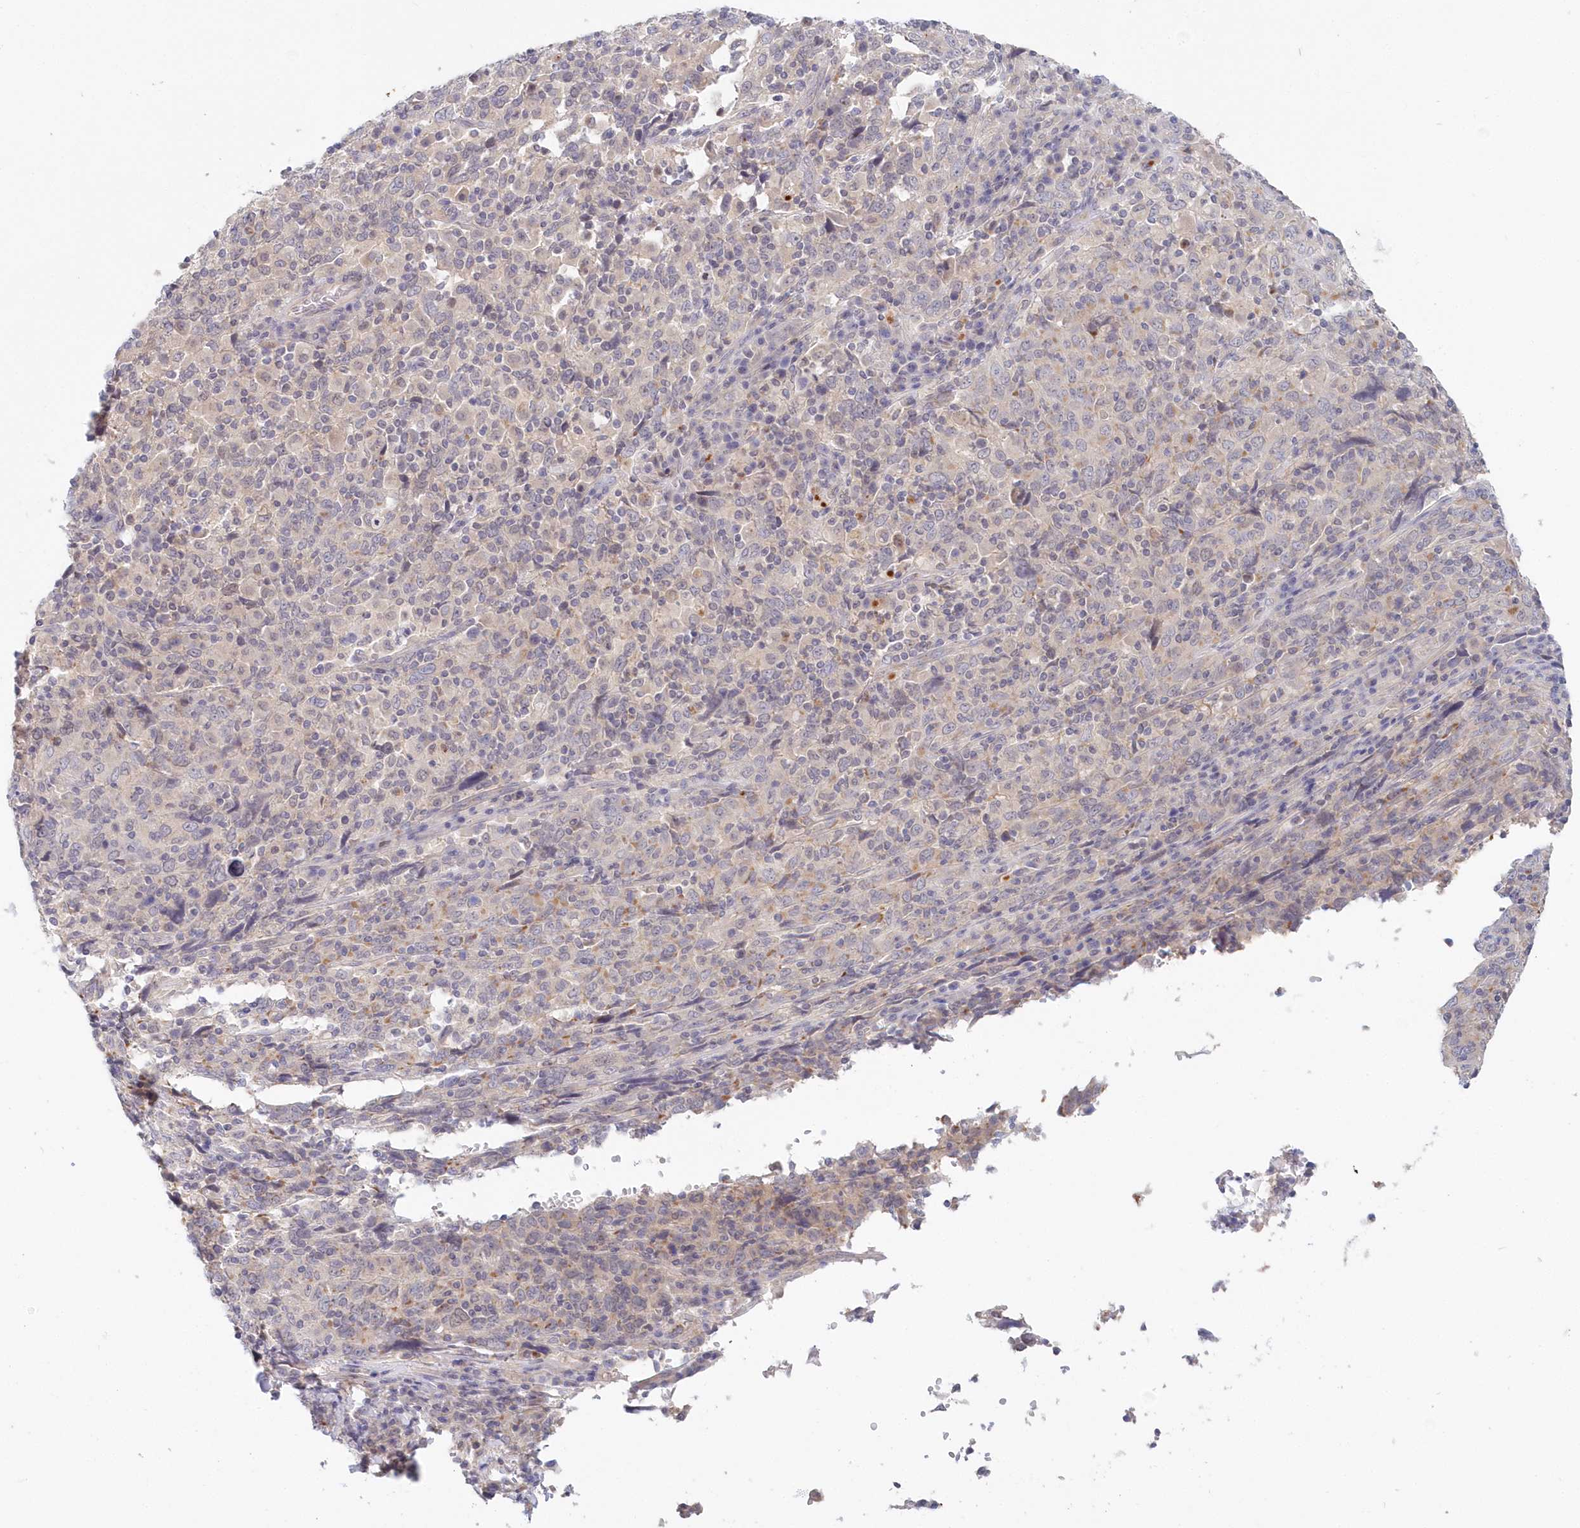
{"staining": {"intensity": "negative", "quantity": "none", "location": "none"}, "tissue": "cervical cancer", "cell_type": "Tumor cells", "image_type": "cancer", "snomed": [{"axis": "morphology", "description": "Squamous cell carcinoma, NOS"}, {"axis": "topography", "description": "Cervix"}], "caption": "Human cervical cancer stained for a protein using IHC exhibits no positivity in tumor cells.", "gene": "KATNA1", "patient": {"sex": "female", "age": 46}}